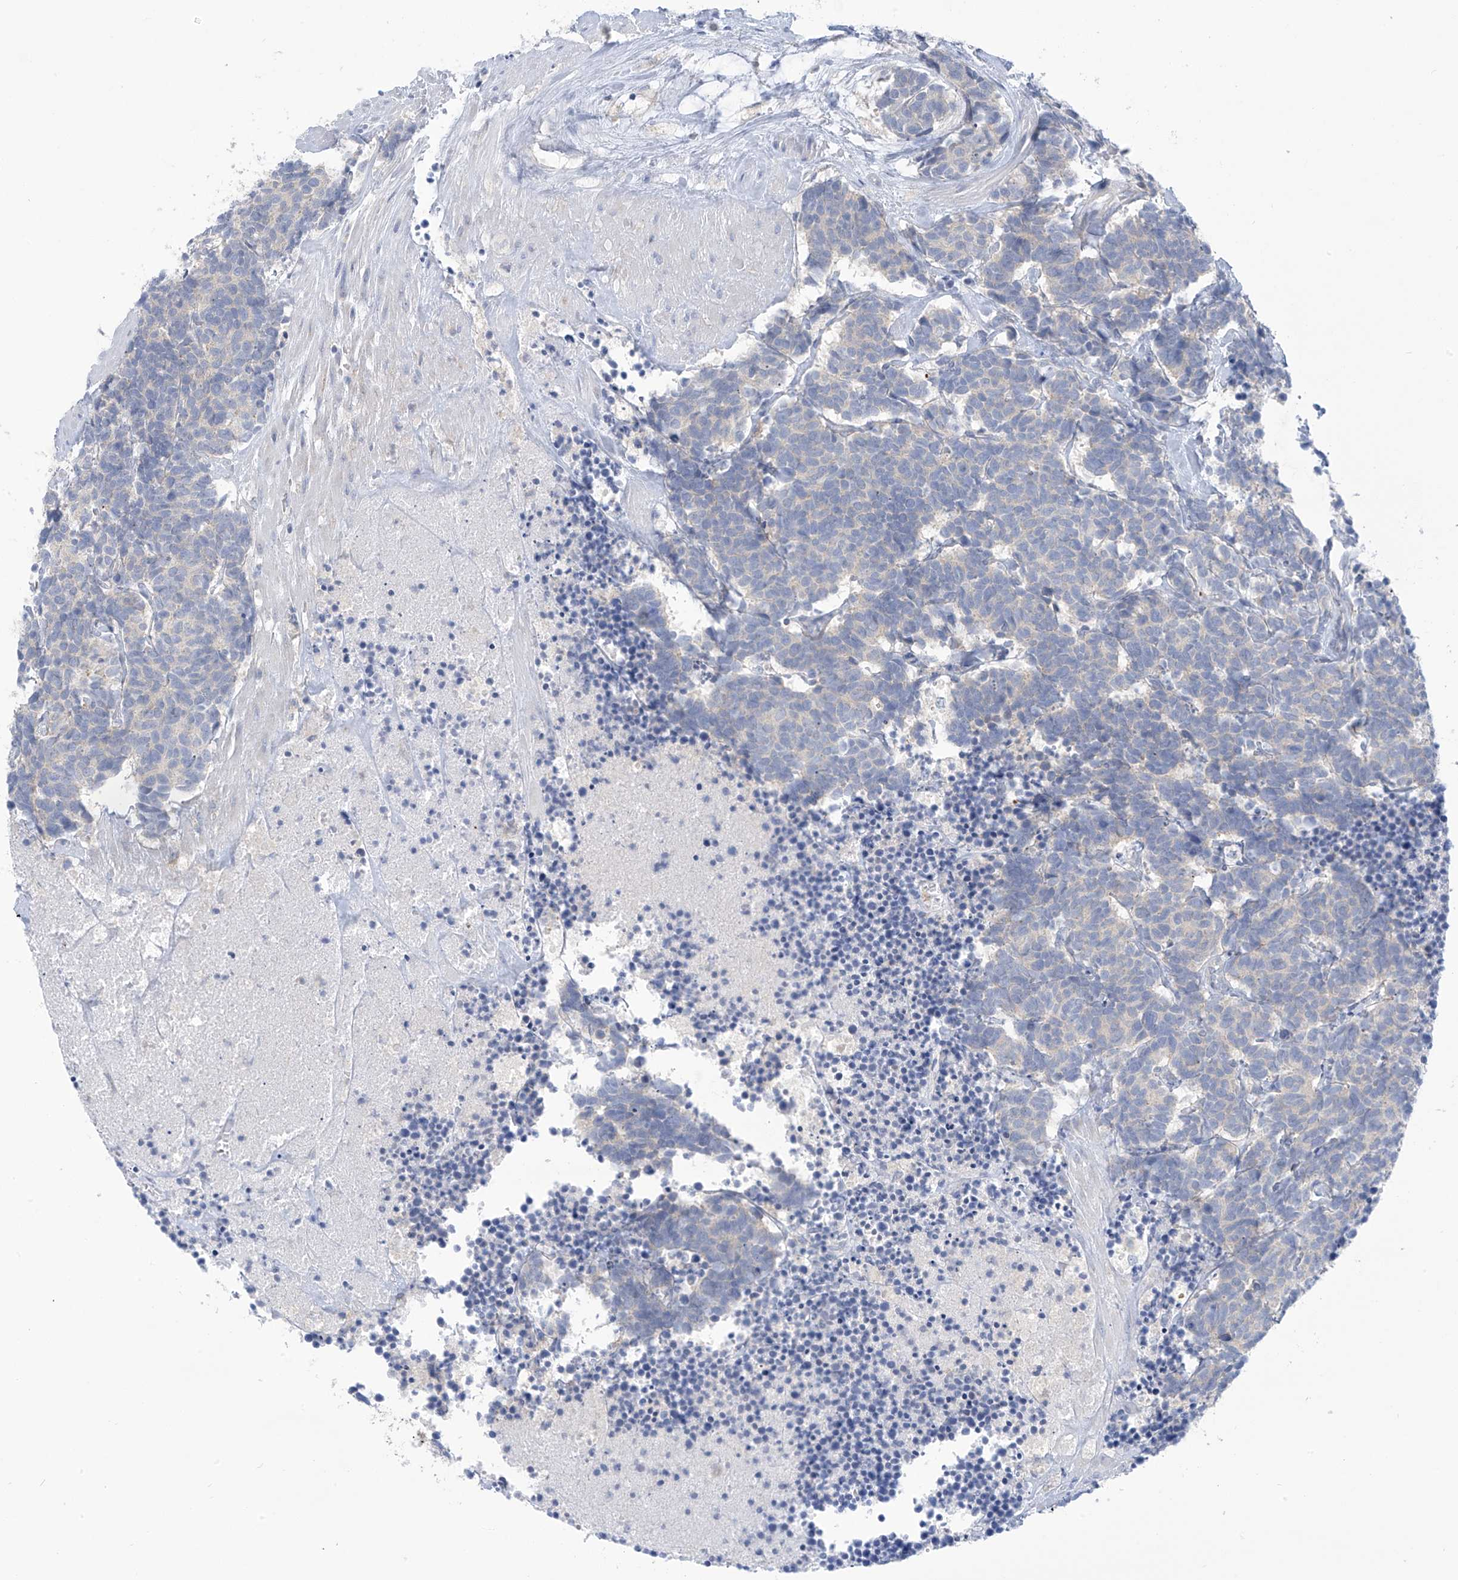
{"staining": {"intensity": "negative", "quantity": "none", "location": "none"}, "tissue": "carcinoid", "cell_type": "Tumor cells", "image_type": "cancer", "snomed": [{"axis": "morphology", "description": "Carcinoma, NOS"}, {"axis": "morphology", "description": "Carcinoid, malignant, NOS"}, {"axis": "topography", "description": "Urinary bladder"}], "caption": "High power microscopy photomicrograph of an immunohistochemistry (IHC) histopathology image of carcinoma, revealing no significant staining in tumor cells. (Brightfield microscopy of DAB (3,3'-diaminobenzidine) immunohistochemistry at high magnification).", "gene": "SLC6A12", "patient": {"sex": "male", "age": 57}}